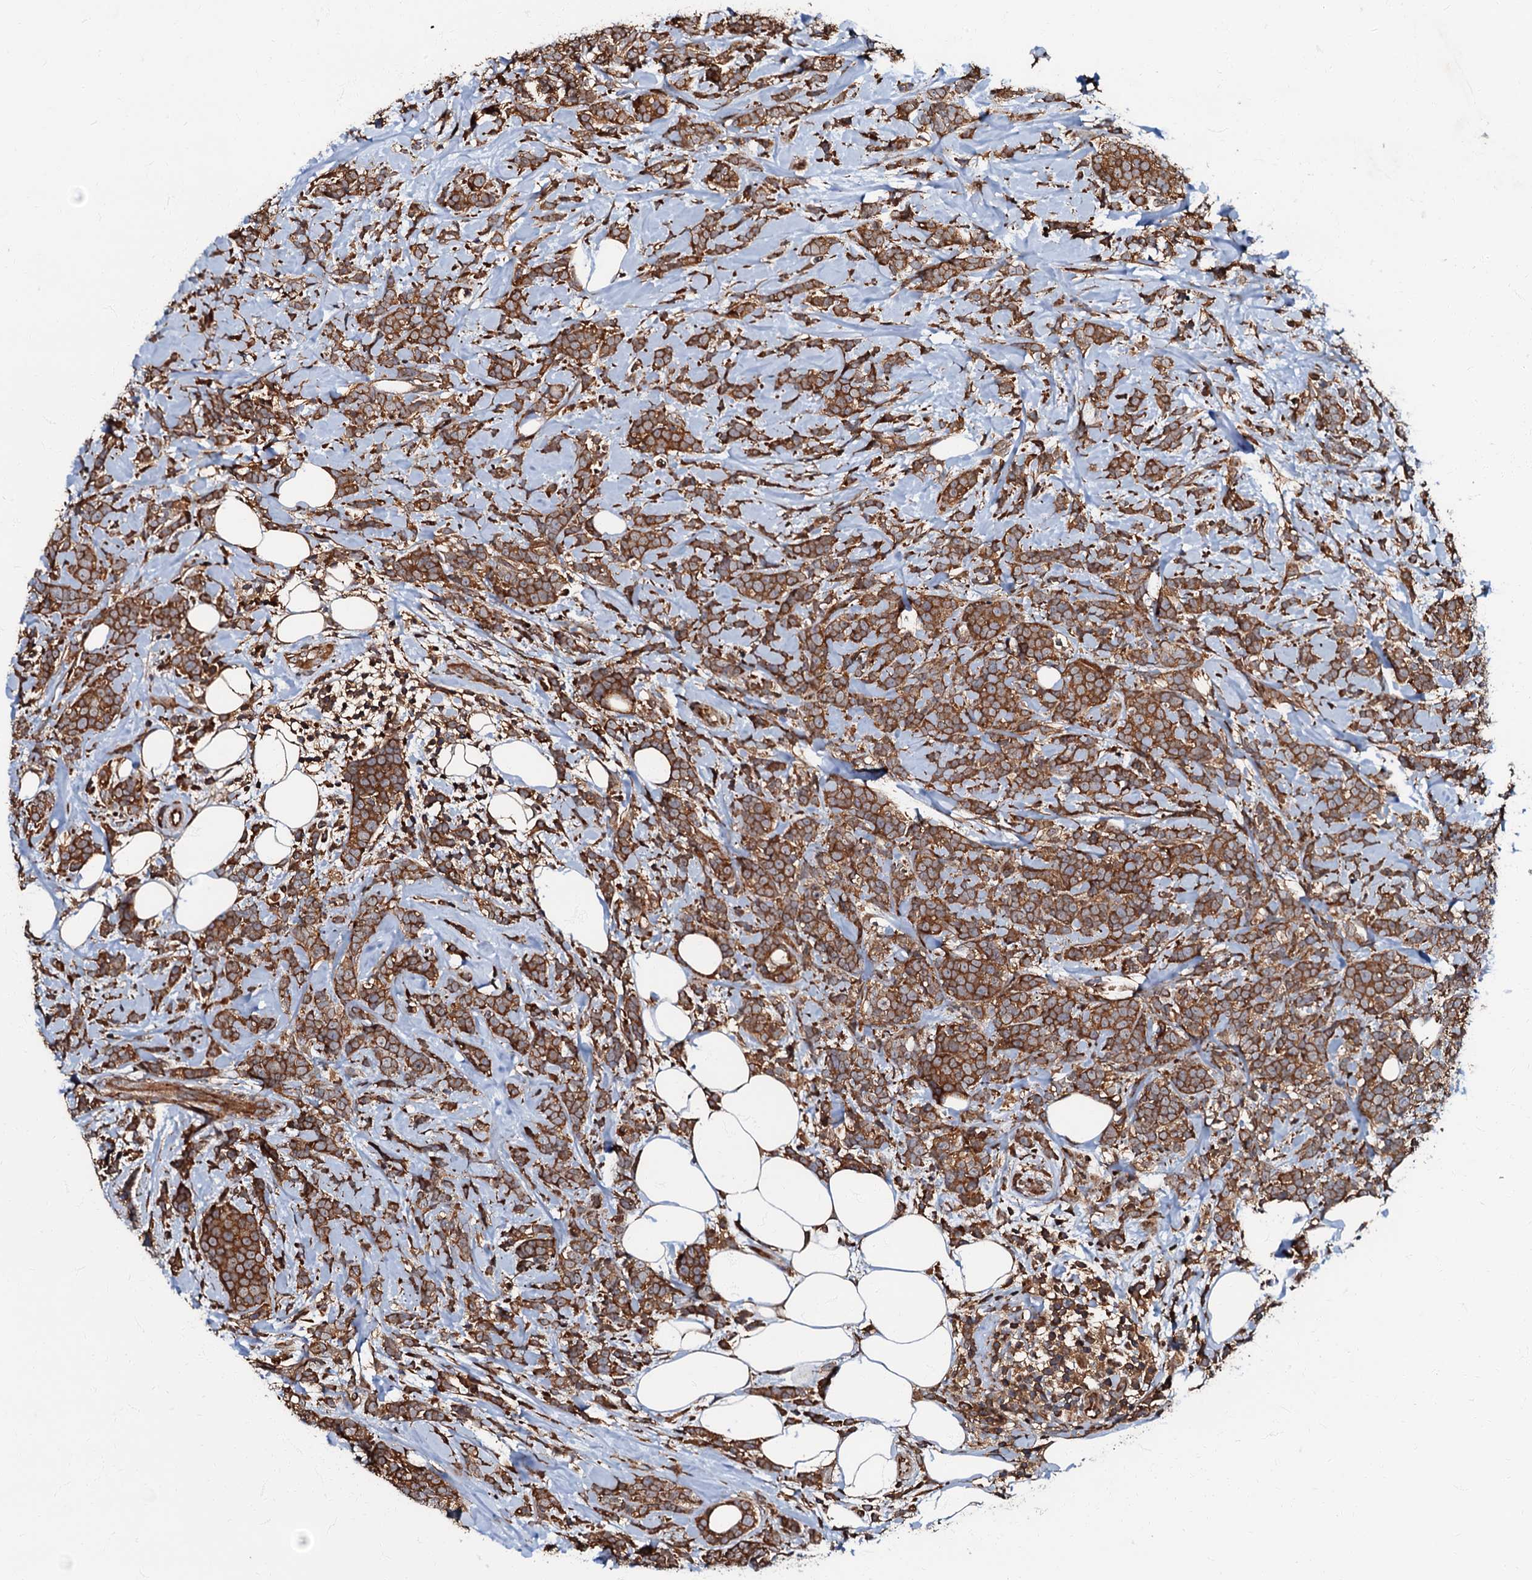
{"staining": {"intensity": "moderate", "quantity": ">75%", "location": "cytoplasmic/membranous"}, "tissue": "breast cancer", "cell_type": "Tumor cells", "image_type": "cancer", "snomed": [{"axis": "morphology", "description": "Lobular carcinoma"}, {"axis": "topography", "description": "Breast"}], "caption": "The micrograph shows immunohistochemical staining of breast lobular carcinoma. There is moderate cytoplasmic/membranous expression is seen in about >75% of tumor cells.", "gene": "OSBP", "patient": {"sex": "female", "age": 58}}